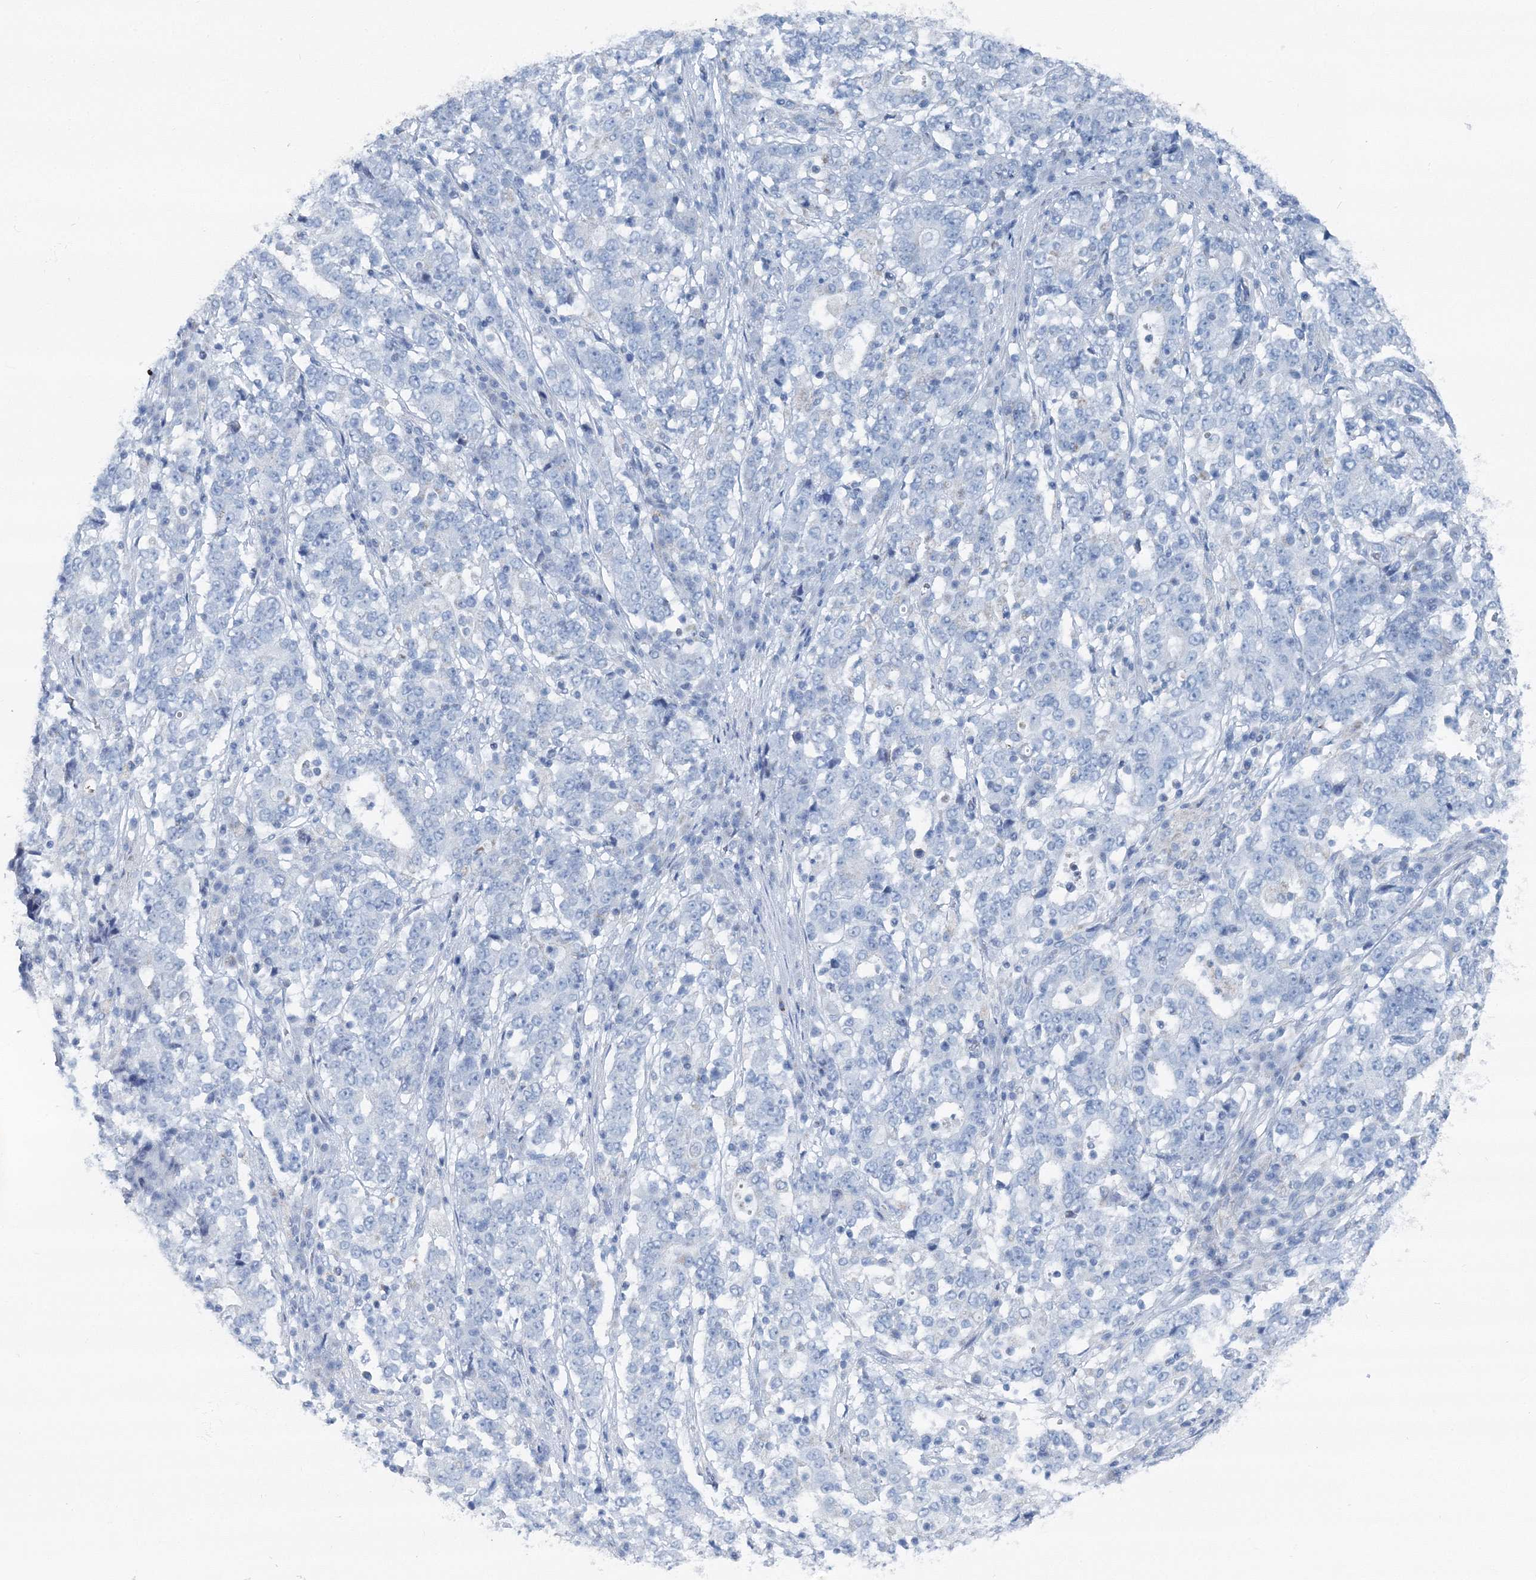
{"staining": {"intensity": "negative", "quantity": "none", "location": "none"}, "tissue": "stomach cancer", "cell_type": "Tumor cells", "image_type": "cancer", "snomed": [{"axis": "morphology", "description": "Adenocarcinoma, NOS"}, {"axis": "topography", "description": "Stomach"}], "caption": "High power microscopy micrograph of an immunohistochemistry (IHC) histopathology image of adenocarcinoma (stomach), revealing no significant positivity in tumor cells.", "gene": "GABARAPL2", "patient": {"sex": "male", "age": 59}}